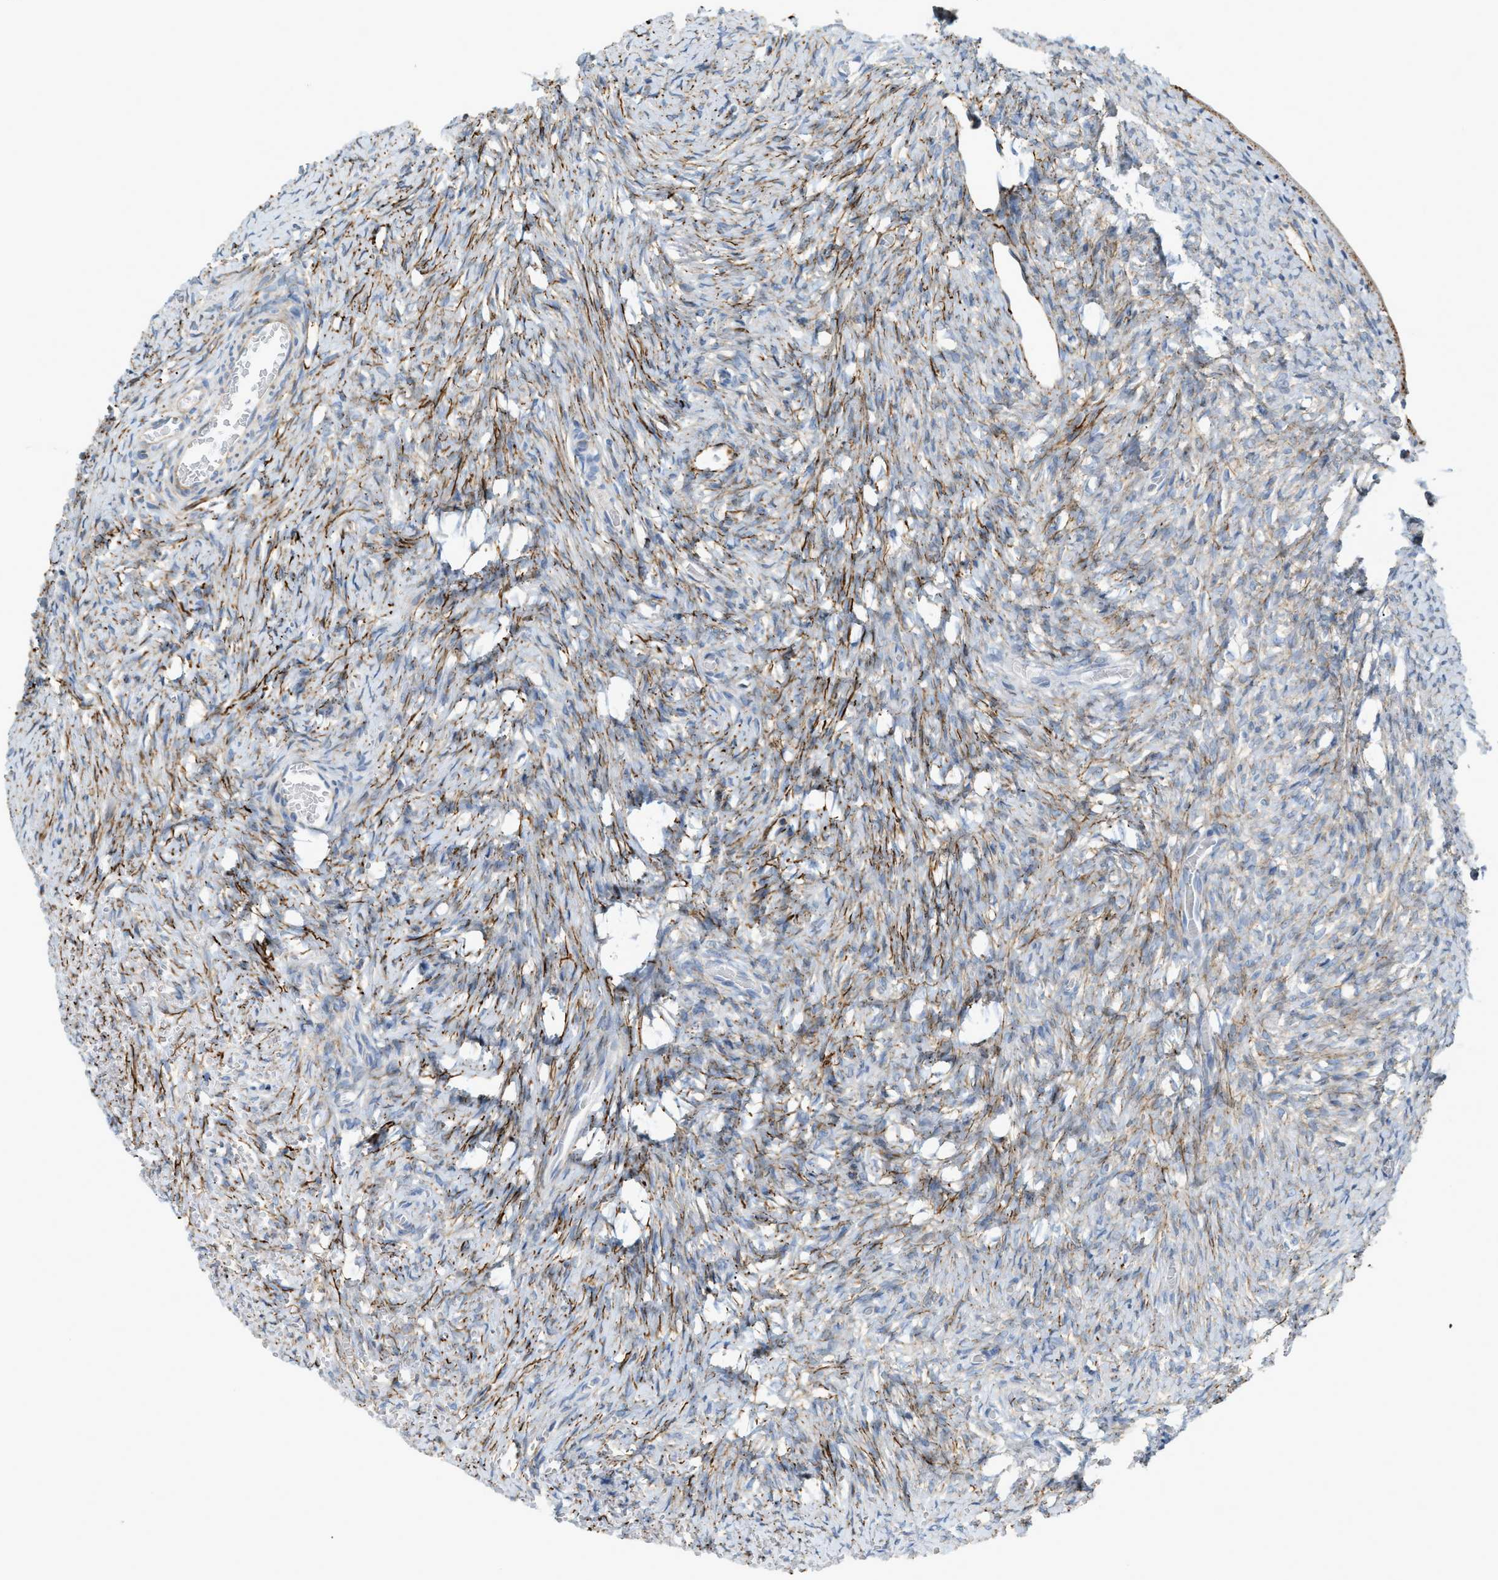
{"staining": {"intensity": "moderate", "quantity": "25%-75%", "location": "cytoplasmic/membranous"}, "tissue": "ovary", "cell_type": "Ovarian stroma cells", "image_type": "normal", "snomed": [{"axis": "morphology", "description": "Normal tissue, NOS"}, {"axis": "topography", "description": "Ovary"}], "caption": "This image reveals immunohistochemistry (IHC) staining of normal ovary, with medium moderate cytoplasmic/membranous positivity in about 25%-75% of ovarian stroma cells.", "gene": "LMBRD1", "patient": {"sex": "female", "age": 27}}